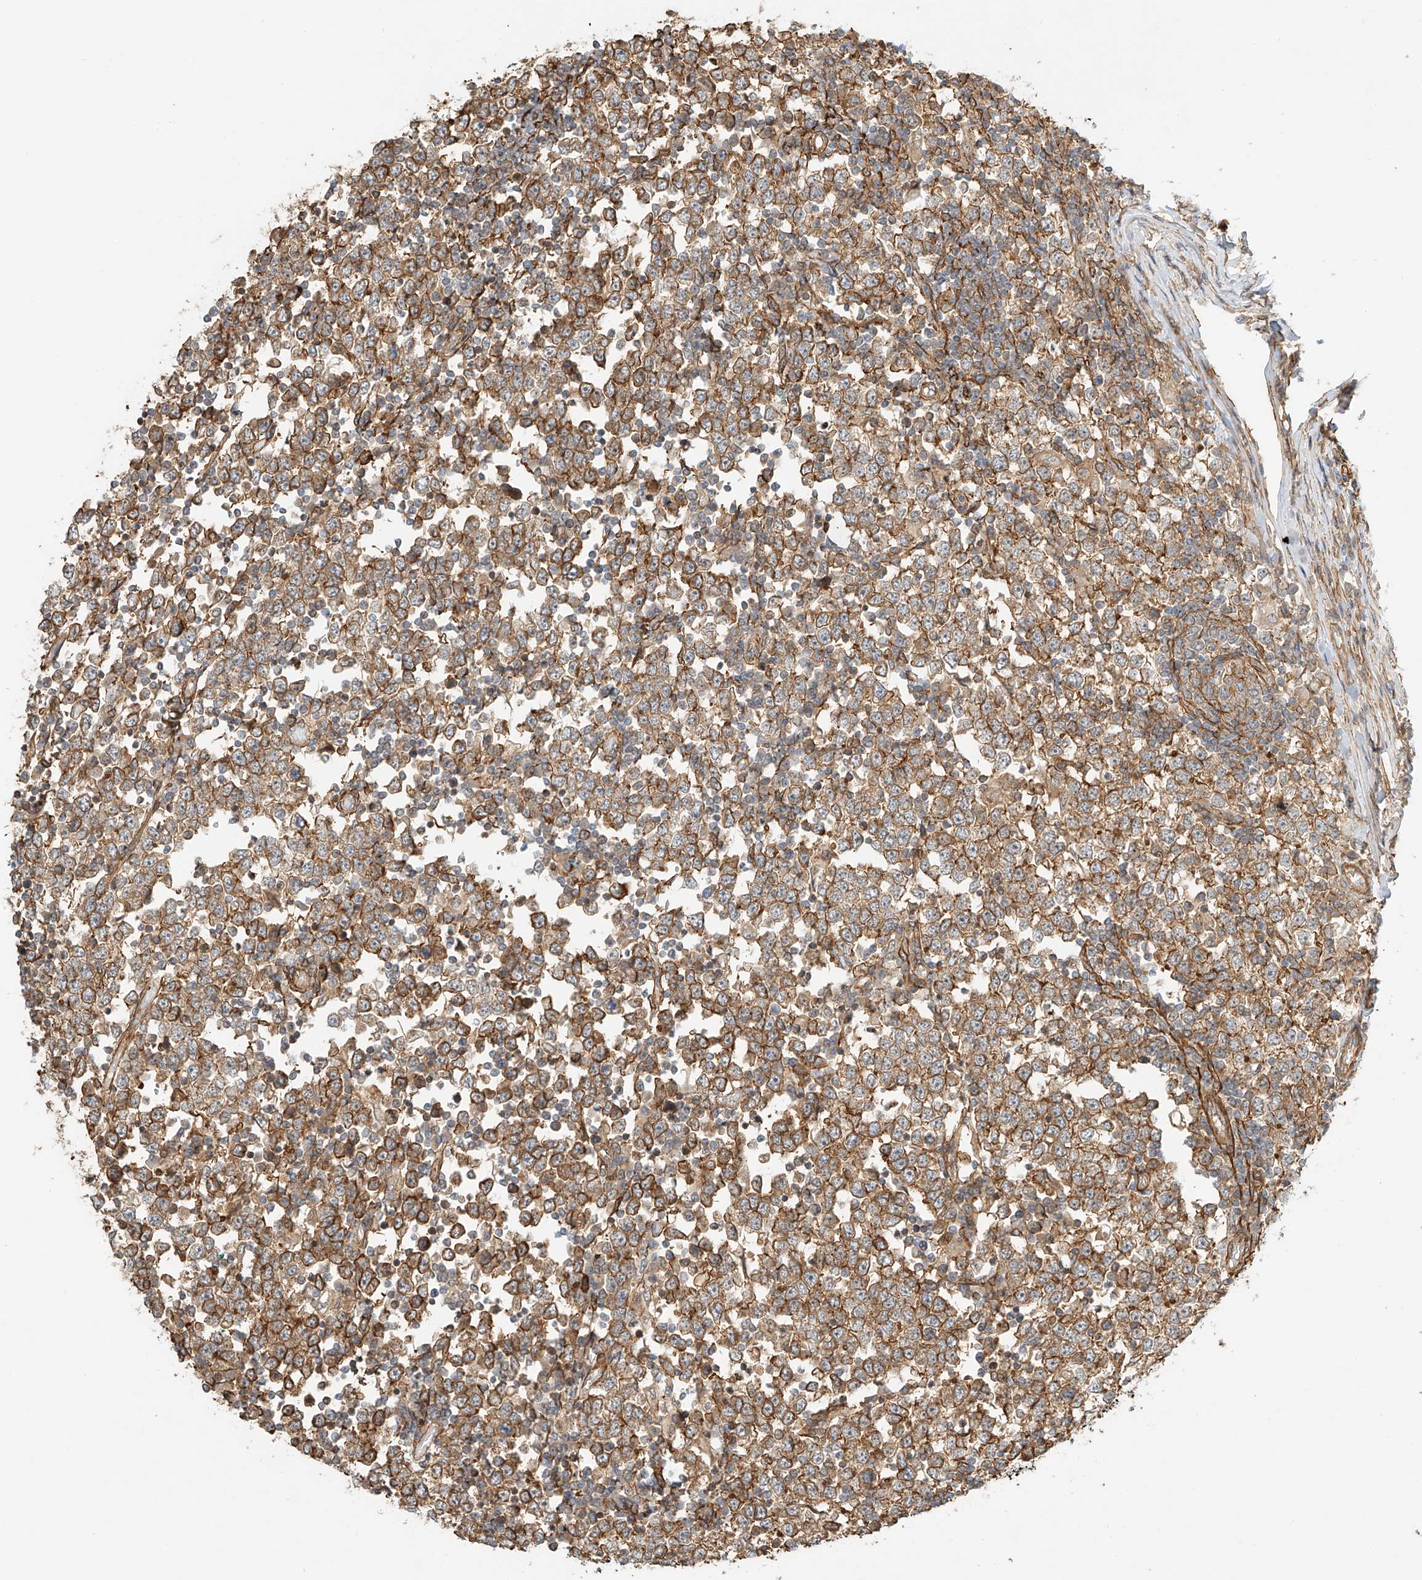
{"staining": {"intensity": "moderate", "quantity": ">75%", "location": "cytoplasmic/membranous"}, "tissue": "testis cancer", "cell_type": "Tumor cells", "image_type": "cancer", "snomed": [{"axis": "morphology", "description": "Seminoma, NOS"}, {"axis": "topography", "description": "Testis"}], "caption": "IHC of seminoma (testis) displays medium levels of moderate cytoplasmic/membranous expression in about >75% of tumor cells.", "gene": "CSMD3", "patient": {"sex": "male", "age": 65}}